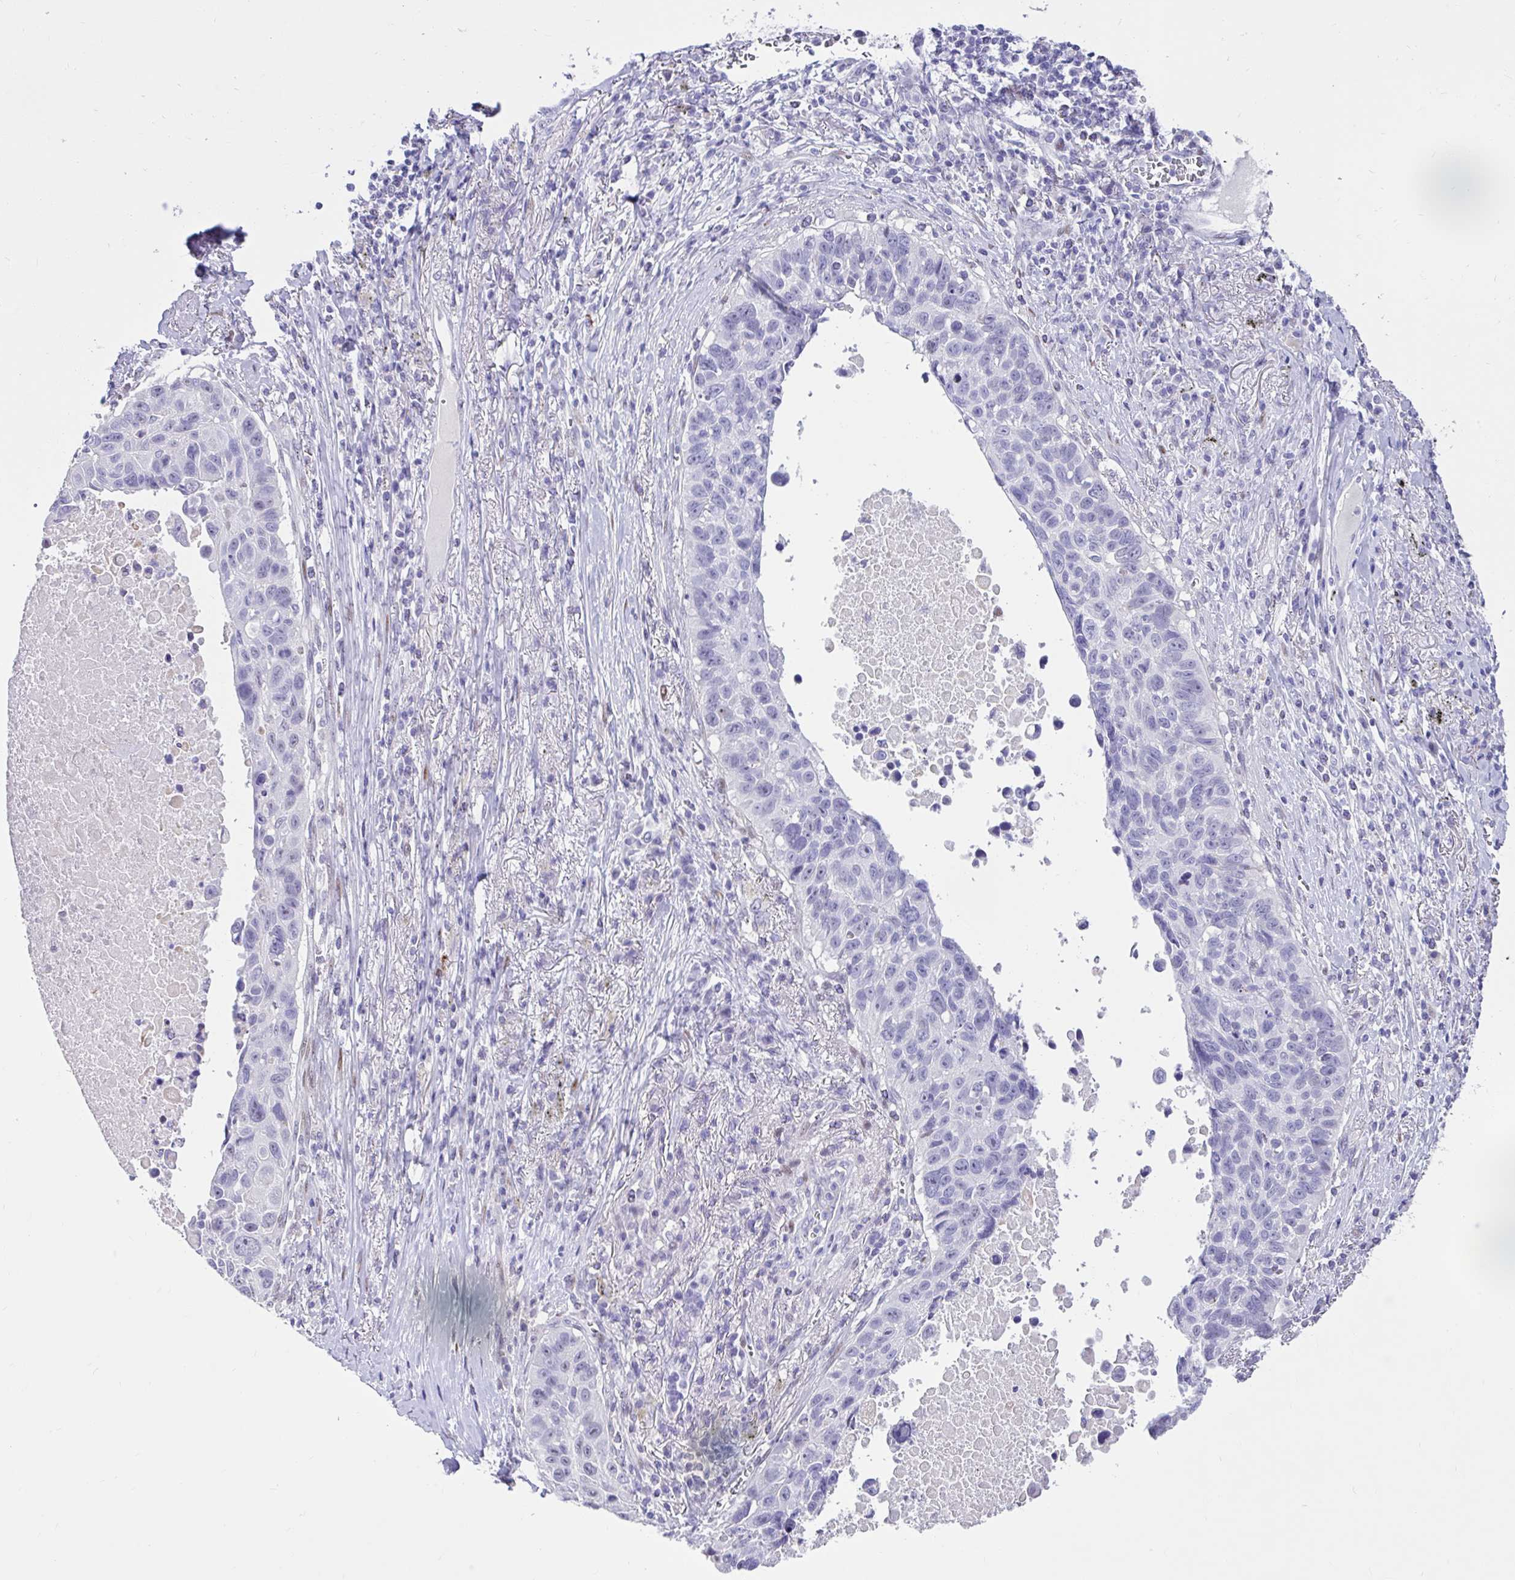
{"staining": {"intensity": "negative", "quantity": "none", "location": "none"}, "tissue": "lung cancer", "cell_type": "Tumor cells", "image_type": "cancer", "snomed": [{"axis": "morphology", "description": "Squamous cell carcinoma, NOS"}, {"axis": "topography", "description": "Lung"}], "caption": "The micrograph reveals no significant staining in tumor cells of lung cancer.", "gene": "NHLH2", "patient": {"sex": "male", "age": 66}}